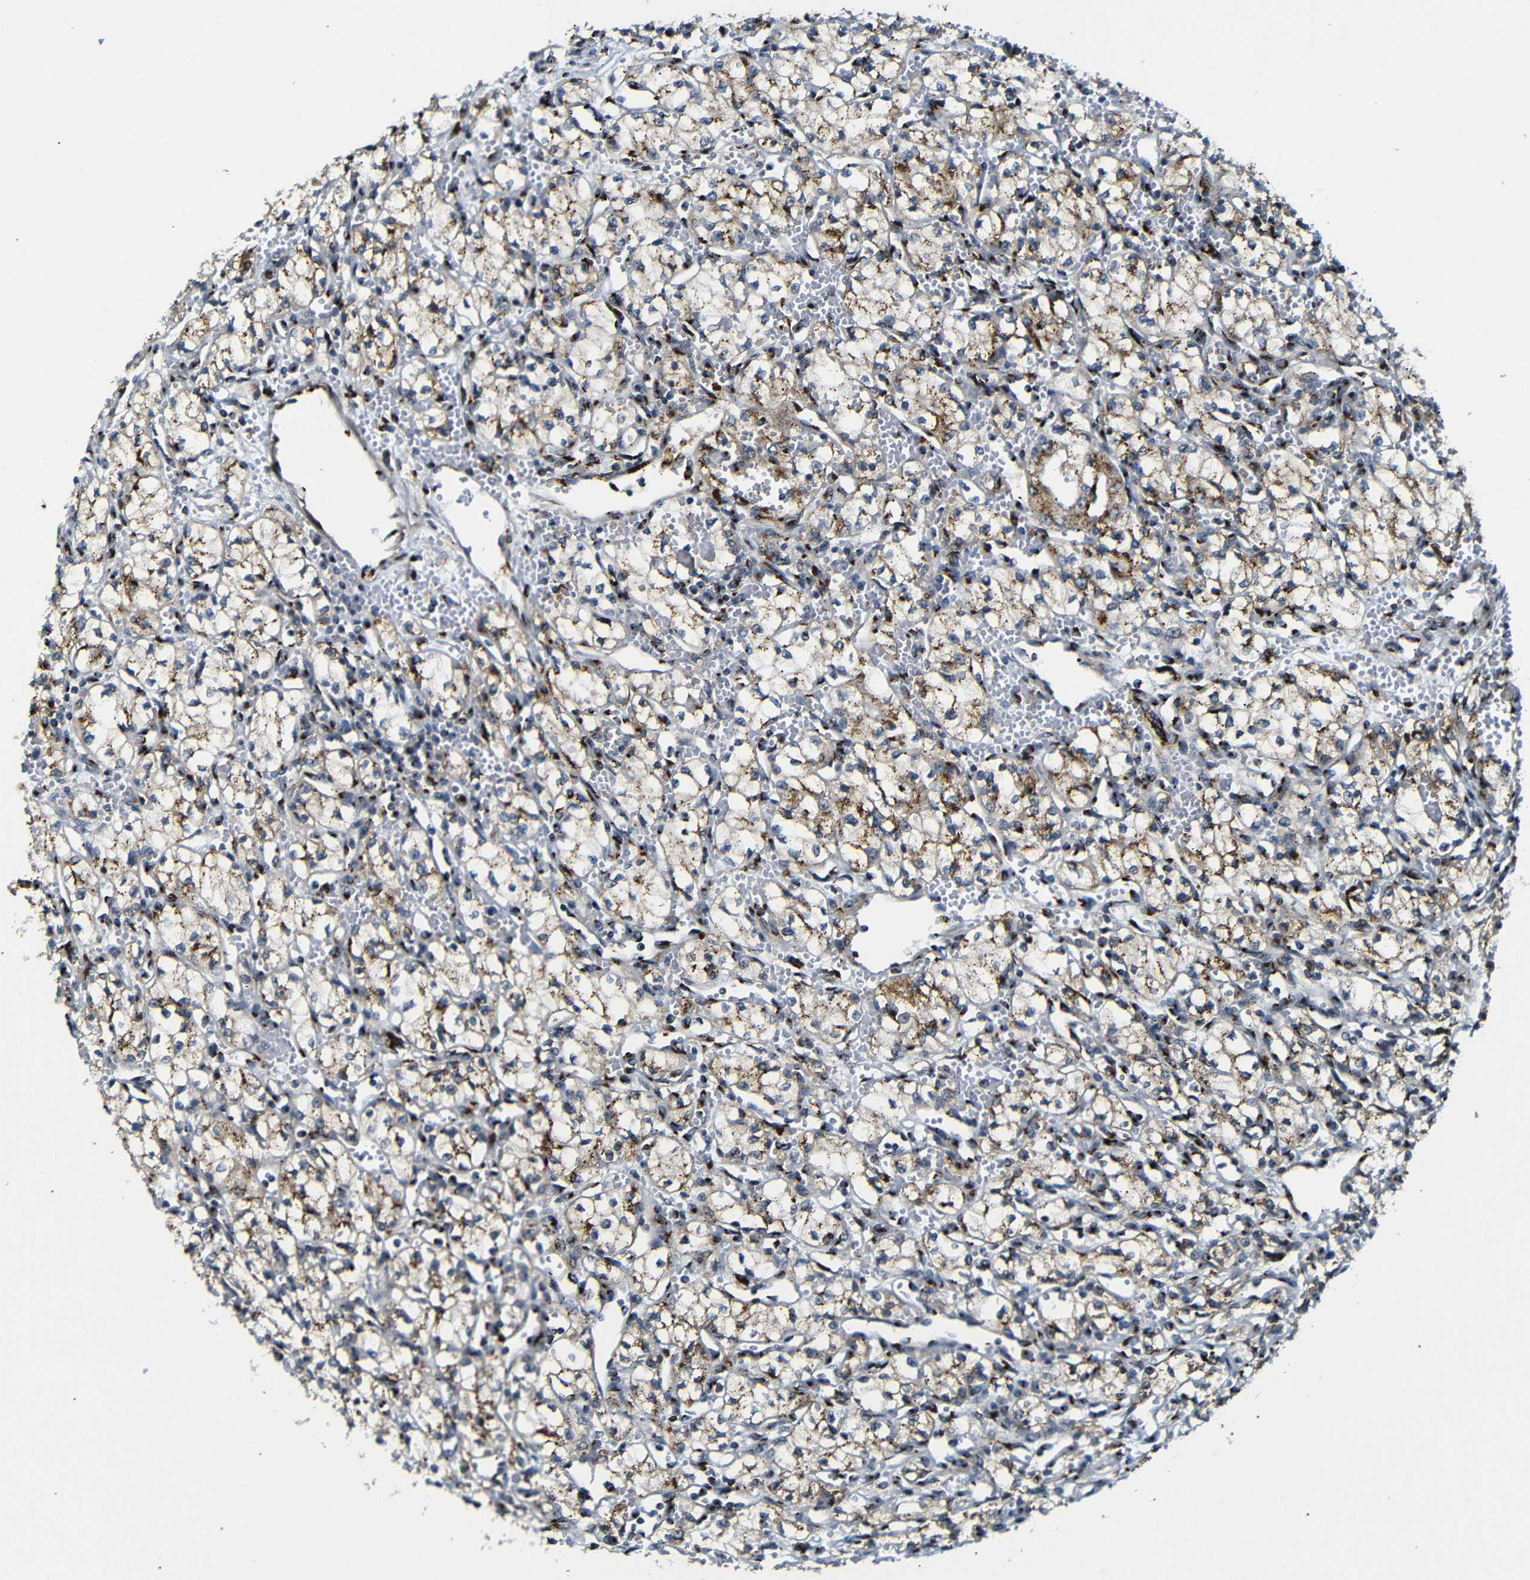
{"staining": {"intensity": "moderate", "quantity": ">75%", "location": "cytoplasmic/membranous"}, "tissue": "renal cancer", "cell_type": "Tumor cells", "image_type": "cancer", "snomed": [{"axis": "morphology", "description": "Normal tissue, NOS"}, {"axis": "morphology", "description": "Adenocarcinoma, NOS"}, {"axis": "topography", "description": "Kidney"}], "caption": "Immunohistochemistry (IHC) photomicrograph of neoplastic tissue: renal cancer stained using immunohistochemistry demonstrates medium levels of moderate protein expression localized specifically in the cytoplasmic/membranous of tumor cells, appearing as a cytoplasmic/membranous brown color.", "gene": "TGOLN2", "patient": {"sex": "male", "age": 59}}